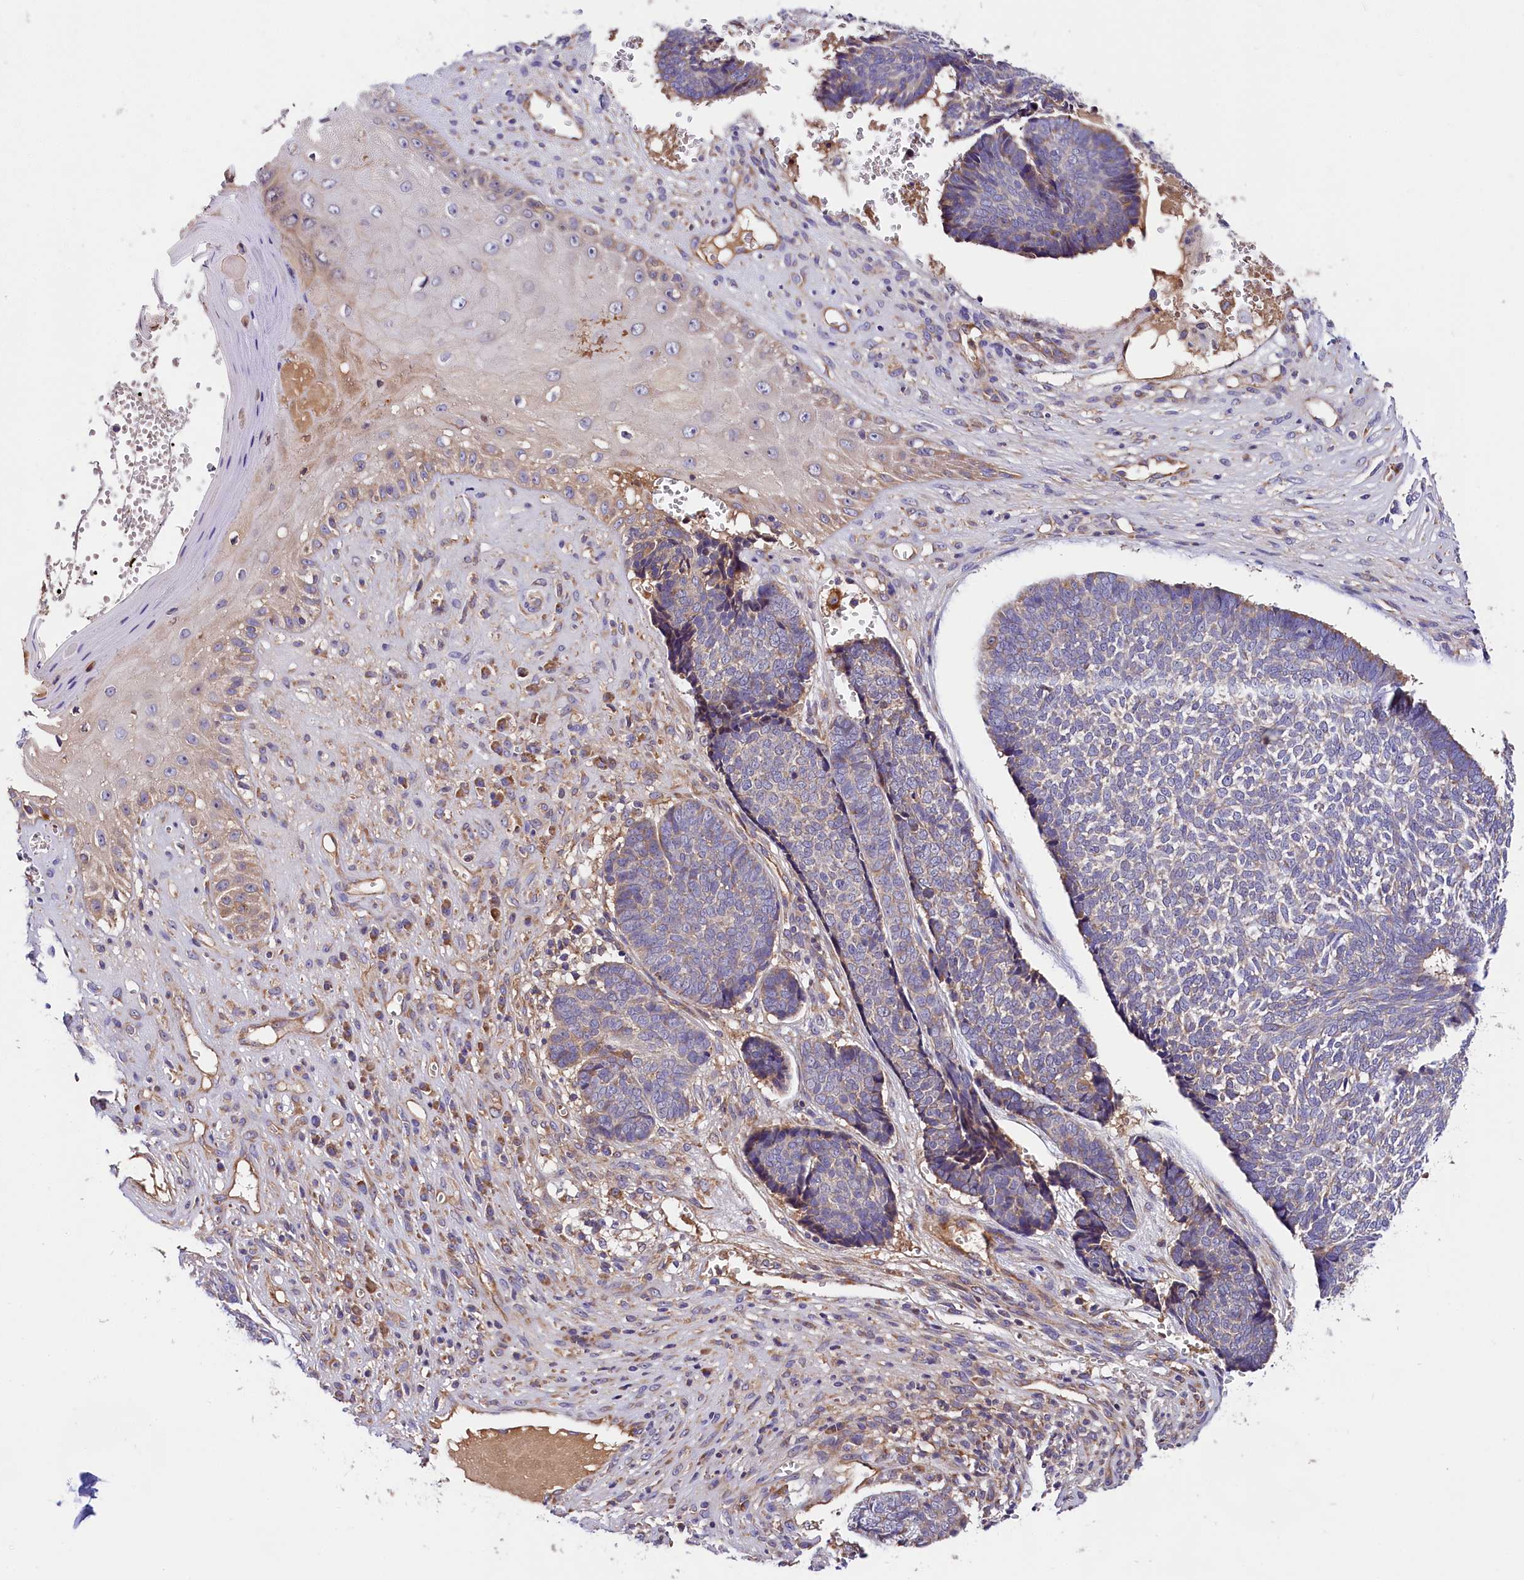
{"staining": {"intensity": "negative", "quantity": "none", "location": "none"}, "tissue": "skin cancer", "cell_type": "Tumor cells", "image_type": "cancer", "snomed": [{"axis": "morphology", "description": "Basal cell carcinoma"}, {"axis": "topography", "description": "Skin"}], "caption": "Immunohistochemical staining of skin cancer displays no significant staining in tumor cells. The staining was performed using DAB (3,3'-diaminobenzidine) to visualize the protein expression in brown, while the nuclei were stained in blue with hematoxylin (Magnification: 20x).", "gene": "SPG11", "patient": {"sex": "male", "age": 84}}